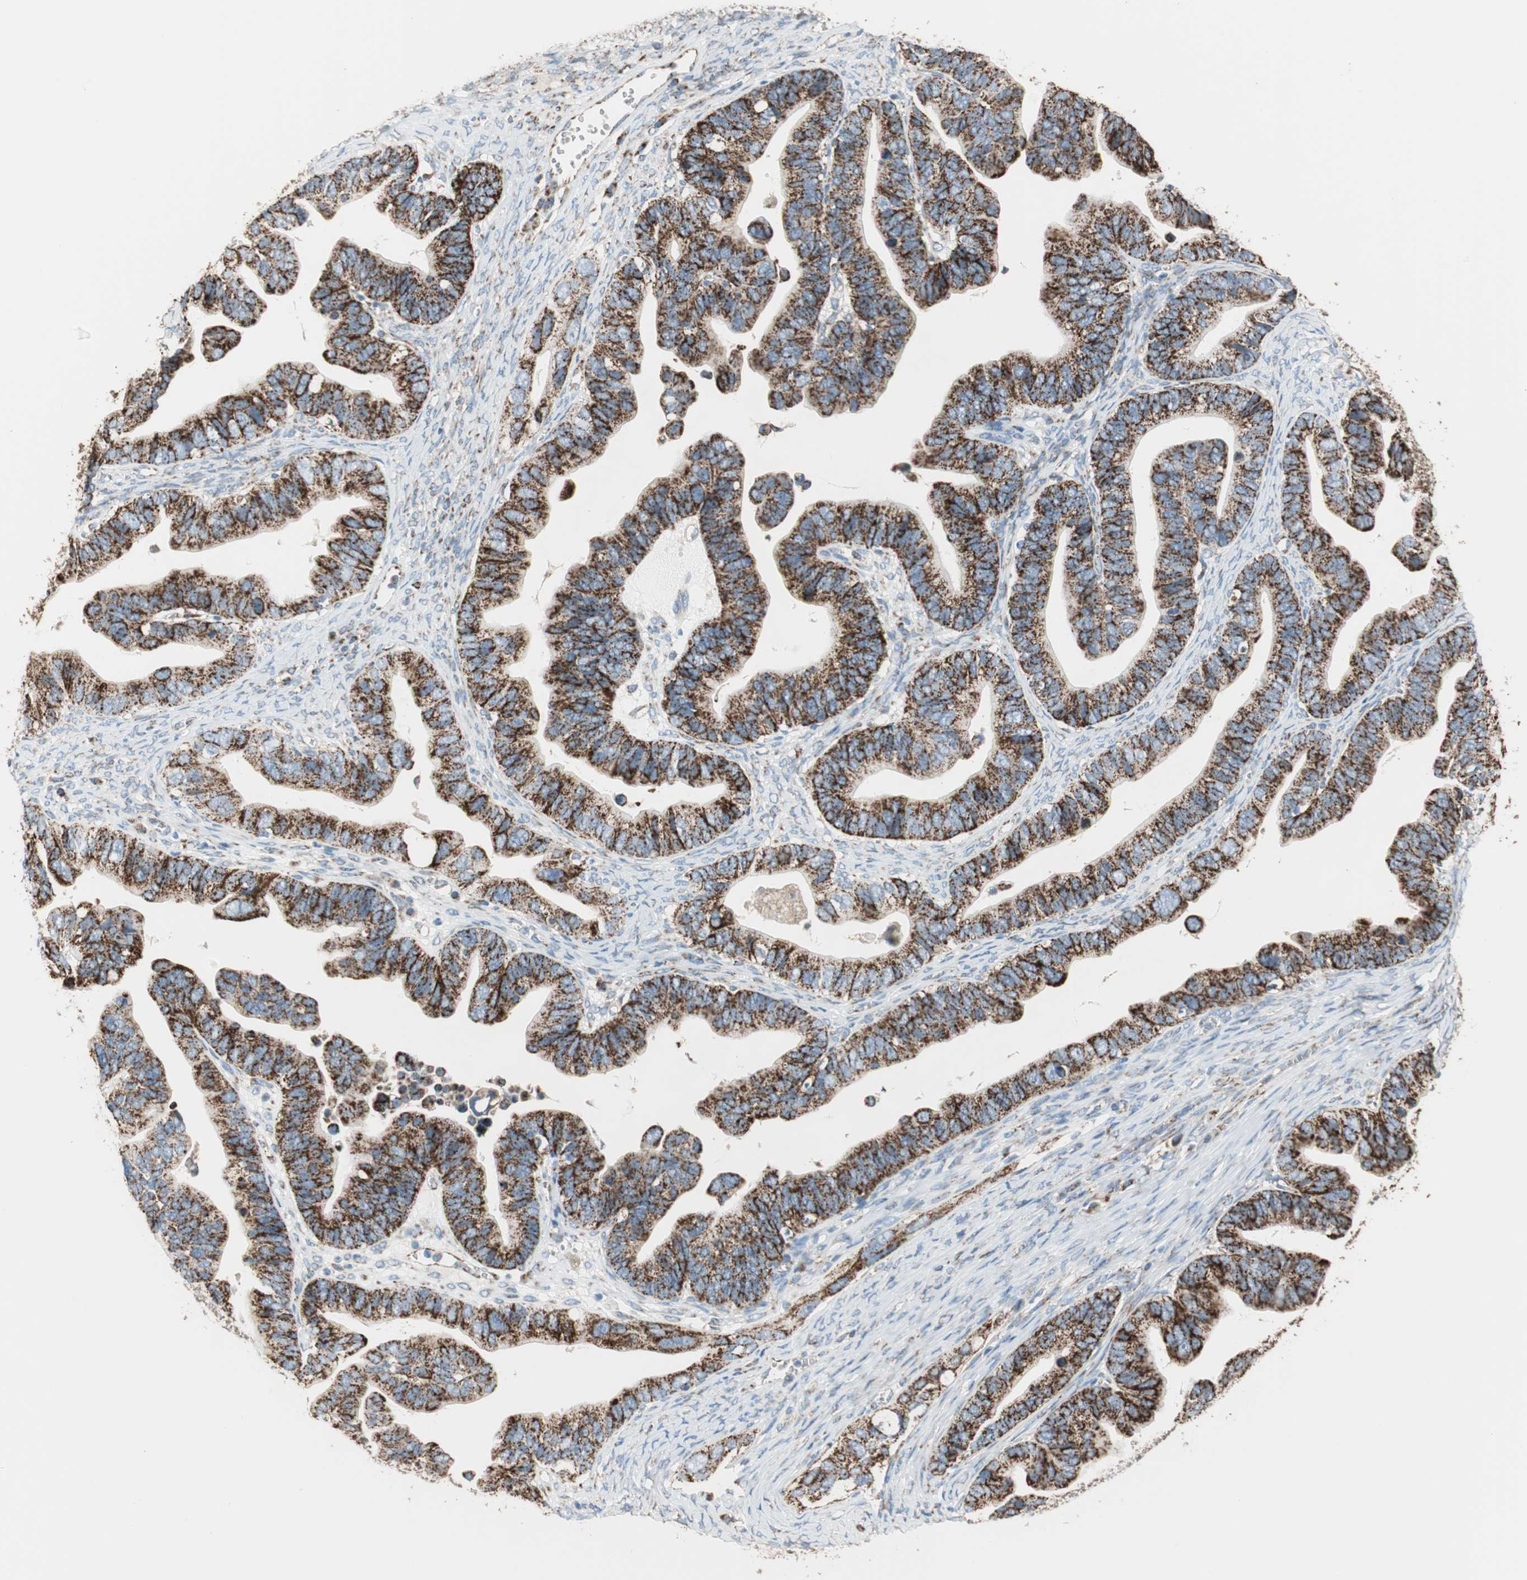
{"staining": {"intensity": "strong", "quantity": ">75%", "location": "cytoplasmic/membranous"}, "tissue": "ovarian cancer", "cell_type": "Tumor cells", "image_type": "cancer", "snomed": [{"axis": "morphology", "description": "Cystadenocarcinoma, serous, NOS"}, {"axis": "topography", "description": "Ovary"}], "caption": "Protein analysis of serous cystadenocarcinoma (ovarian) tissue demonstrates strong cytoplasmic/membranous positivity in approximately >75% of tumor cells.", "gene": "TST", "patient": {"sex": "female", "age": 56}}